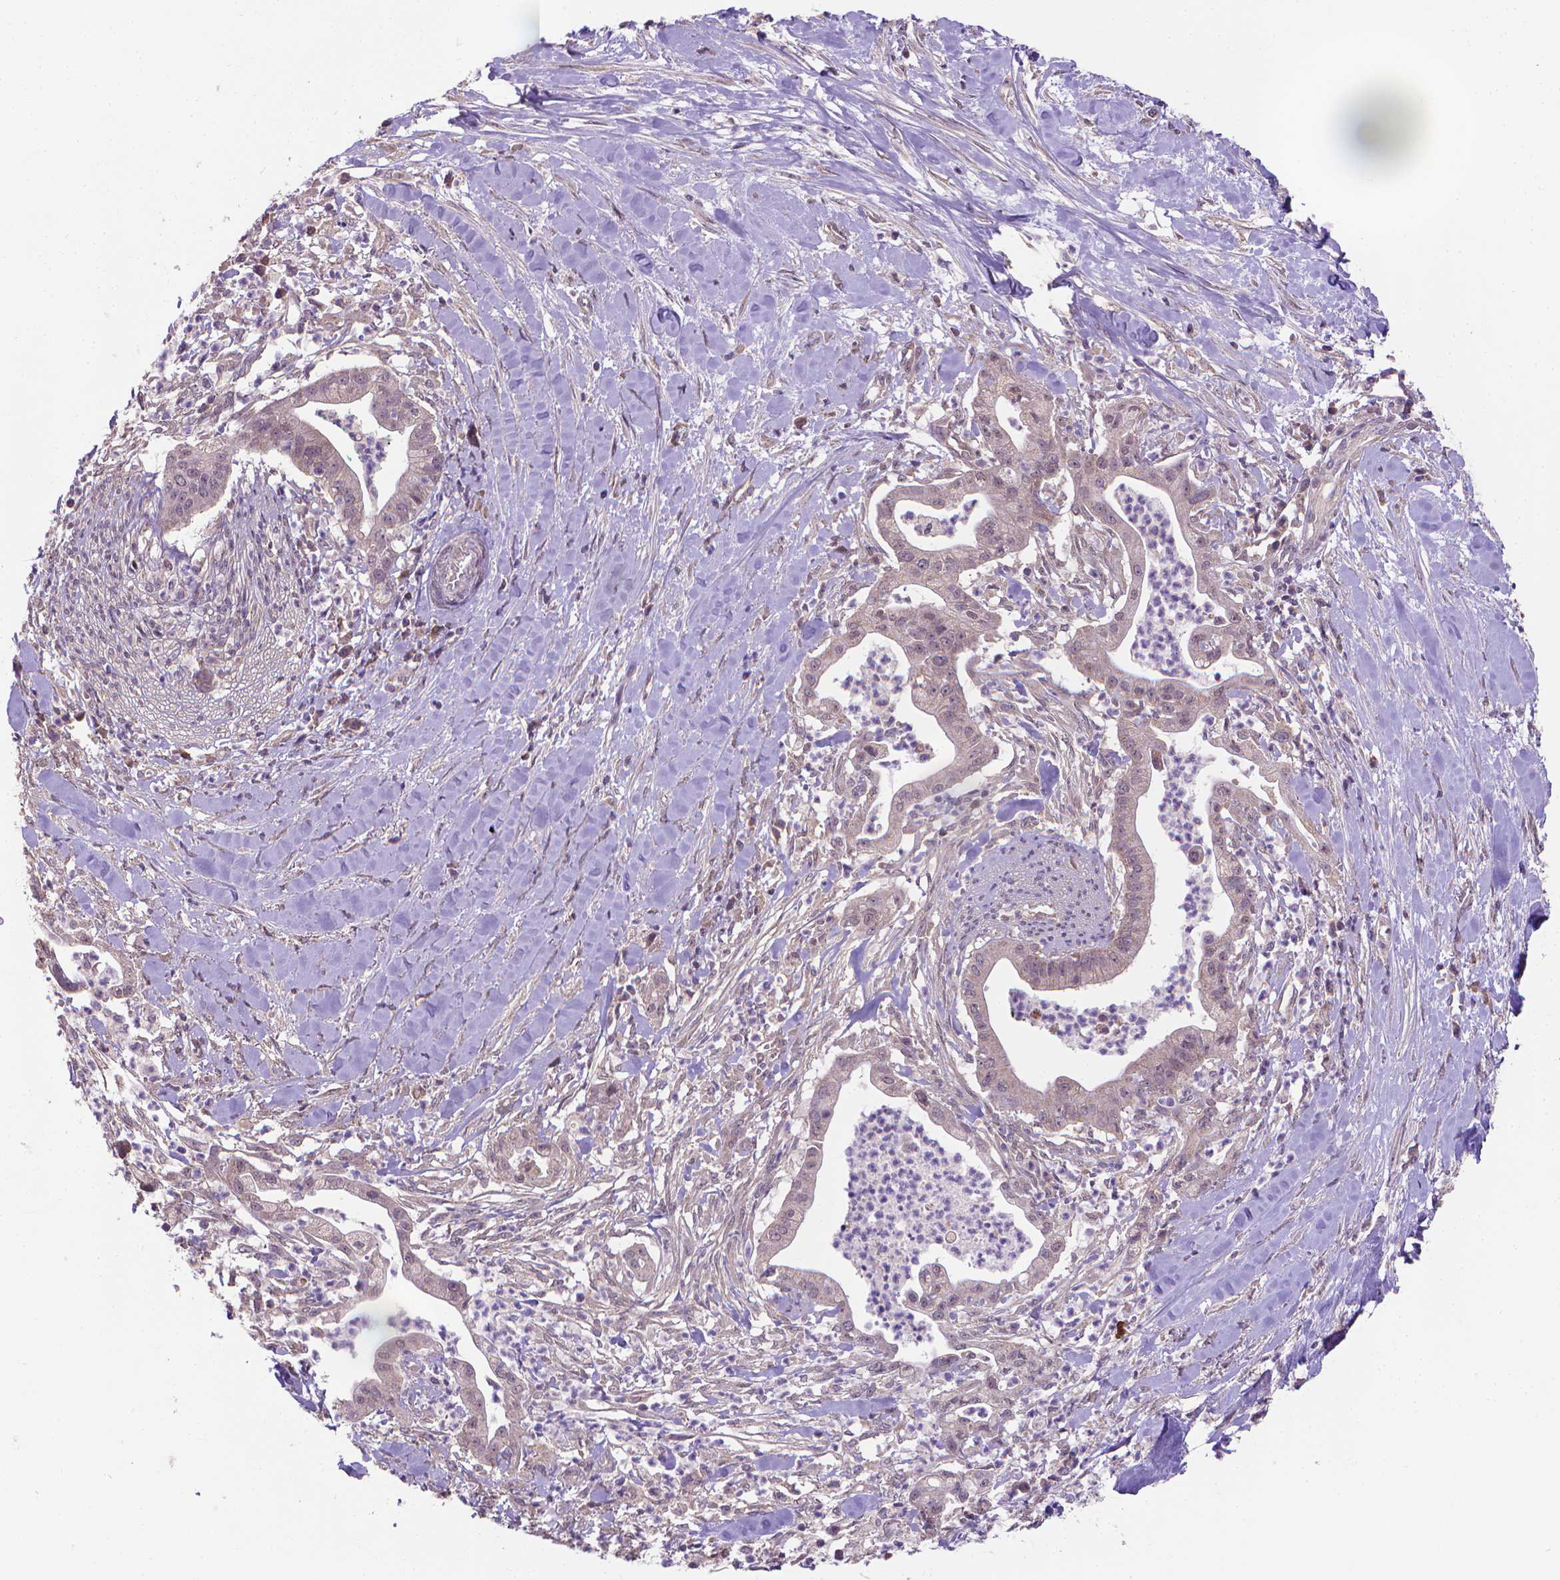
{"staining": {"intensity": "weak", "quantity": "25%-75%", "location": "cytoplasmic/membranous"}, "tissue": "pancreatic cancer", "cell_type": "Tumor cells", "image_type": "cancer", "snomed": [{"axis": "morphology", "description": "Normal tissue, NOS"}, {"axis": "morphology", "description": "Adenocarcinoma, NOS"}, {"axis": "topography", "description": "Lymph node"}, {"axis": "topography", "description": "Pancreas"}], "caption": "This is an image of immunohistochemistry (IHC) staining of pancreatic adenocarcinoma, which shows weak positivity in the cytoplasmic/membranous of tumor cells.", "gene": "GPR63", "patient": {"sex": "female", "age": 58}}